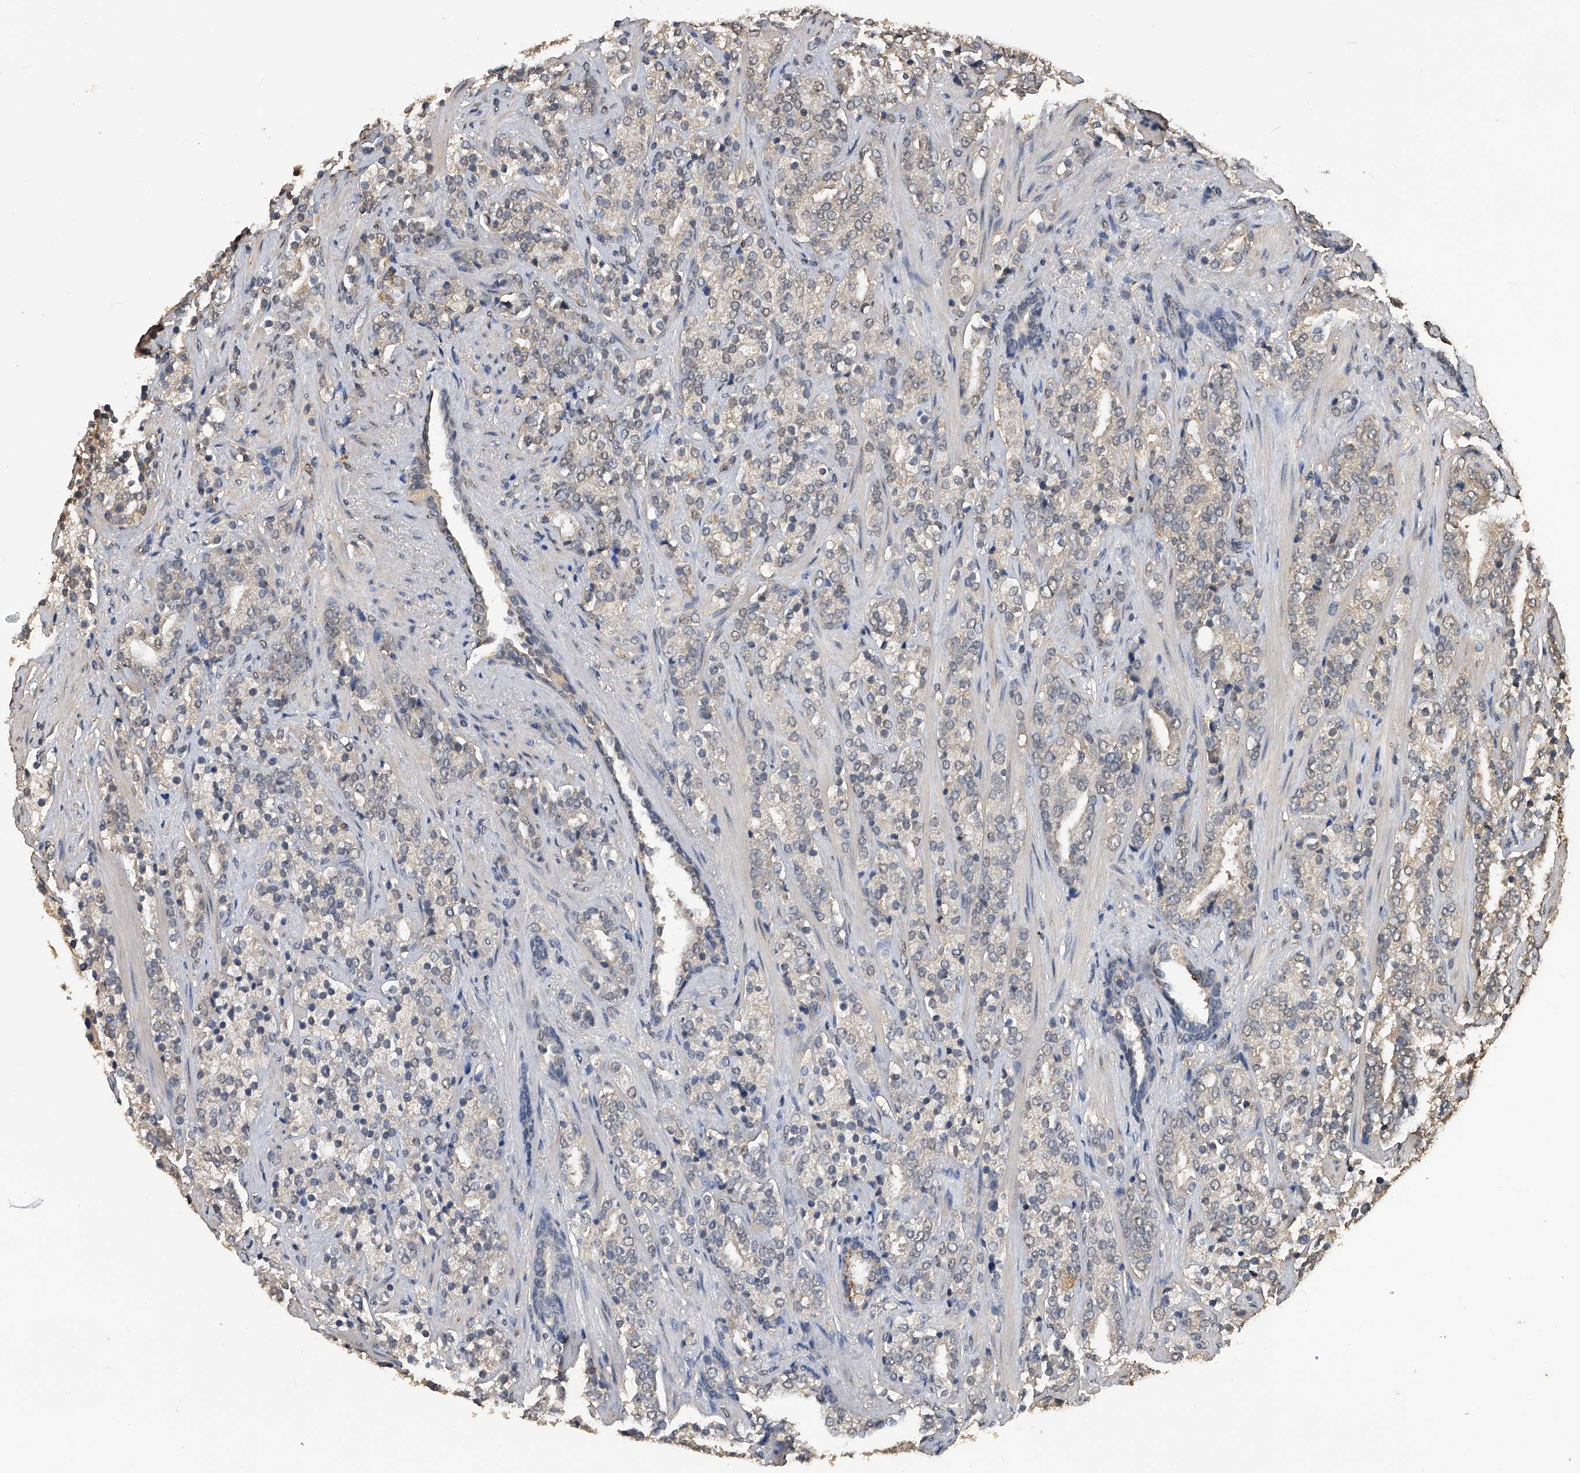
{"staining": {"intensity": "negative", "quantity": "none", "location": "none"}, "tissue": "prostate cancer", "cell_type": "Tumor cells", "image_type": "cancer", "snomed": [{"axis": "morphology", "description": "Adenocarcinoma, High grade"}, {"axis": "topography", "description": "Prostate"}], "caption": "IHC histopathology image of neoplastic tissue: human prostate high-grade adenocarcinoma stained with DAB (3,3'-diaminobenzidine) demonstrates no significant protein expression in tumor cells.", "gene": "FBXL4", "patient": {"sex": "male", "age": 71}}